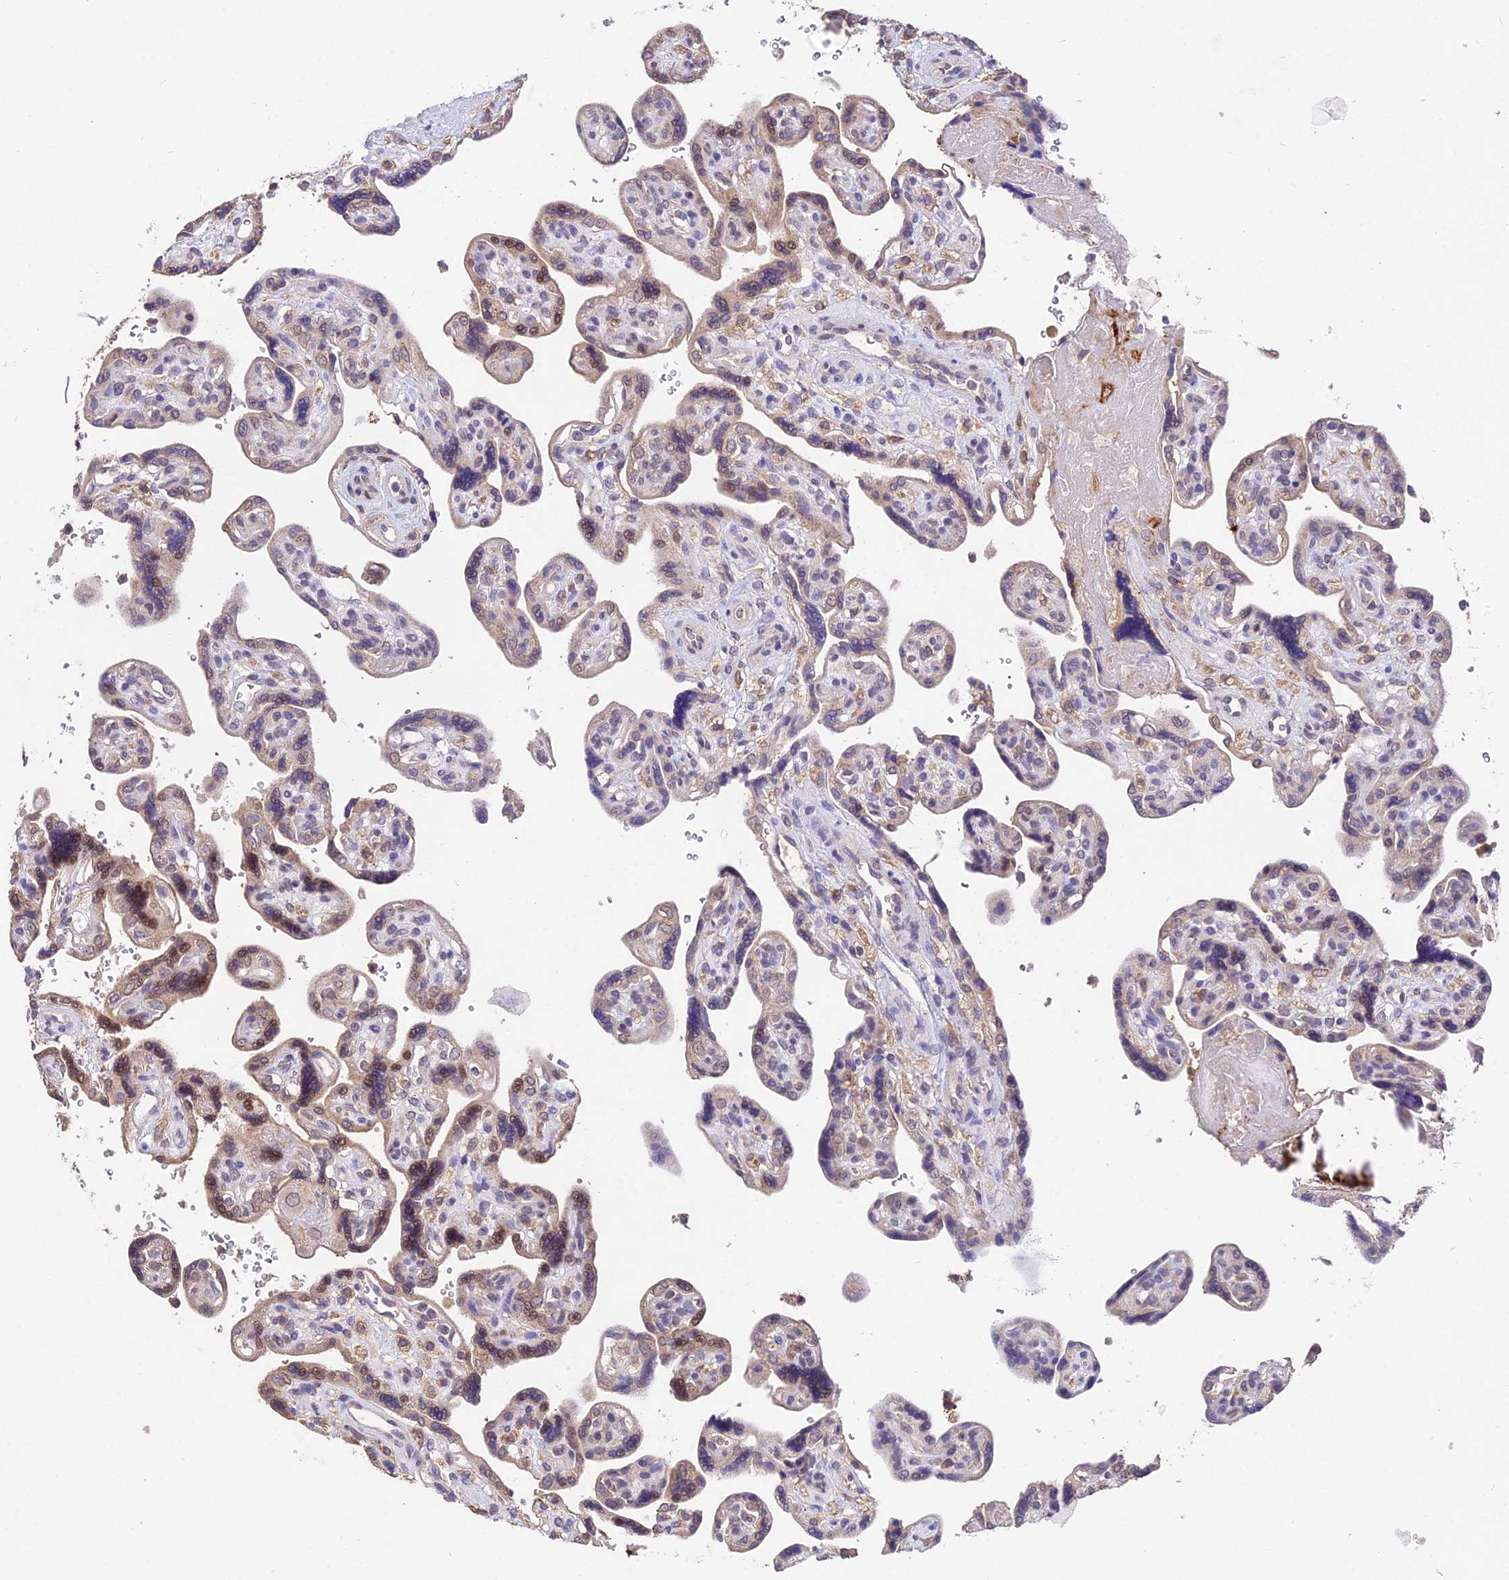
{"staining": {"intensity": "weak", "quantity": "25%-75%", "location": "cytoplasmic/membranous,nuclear"}, "tissue": "placenta", "cell_type": "Trophoblastic cells", "image_type": "normal", "snomed": [{"axis": "morphology", "description": "Normal tissue, NOS"}, {"axis": "topography", "description": "Placenta"}], "caption": "IHC micrograph of unremarkable placenta: human placenta stained using immunohistochemistry displays low levels of weak protein expression localized specifically in the cytoplasmic/membranous,nuclear of trophoblastic cells, appearing as a cytoplasmic/membranous,nuclear brown color.", "gene": "PGK1", "patient": {"sex": "female", "age": 39}}